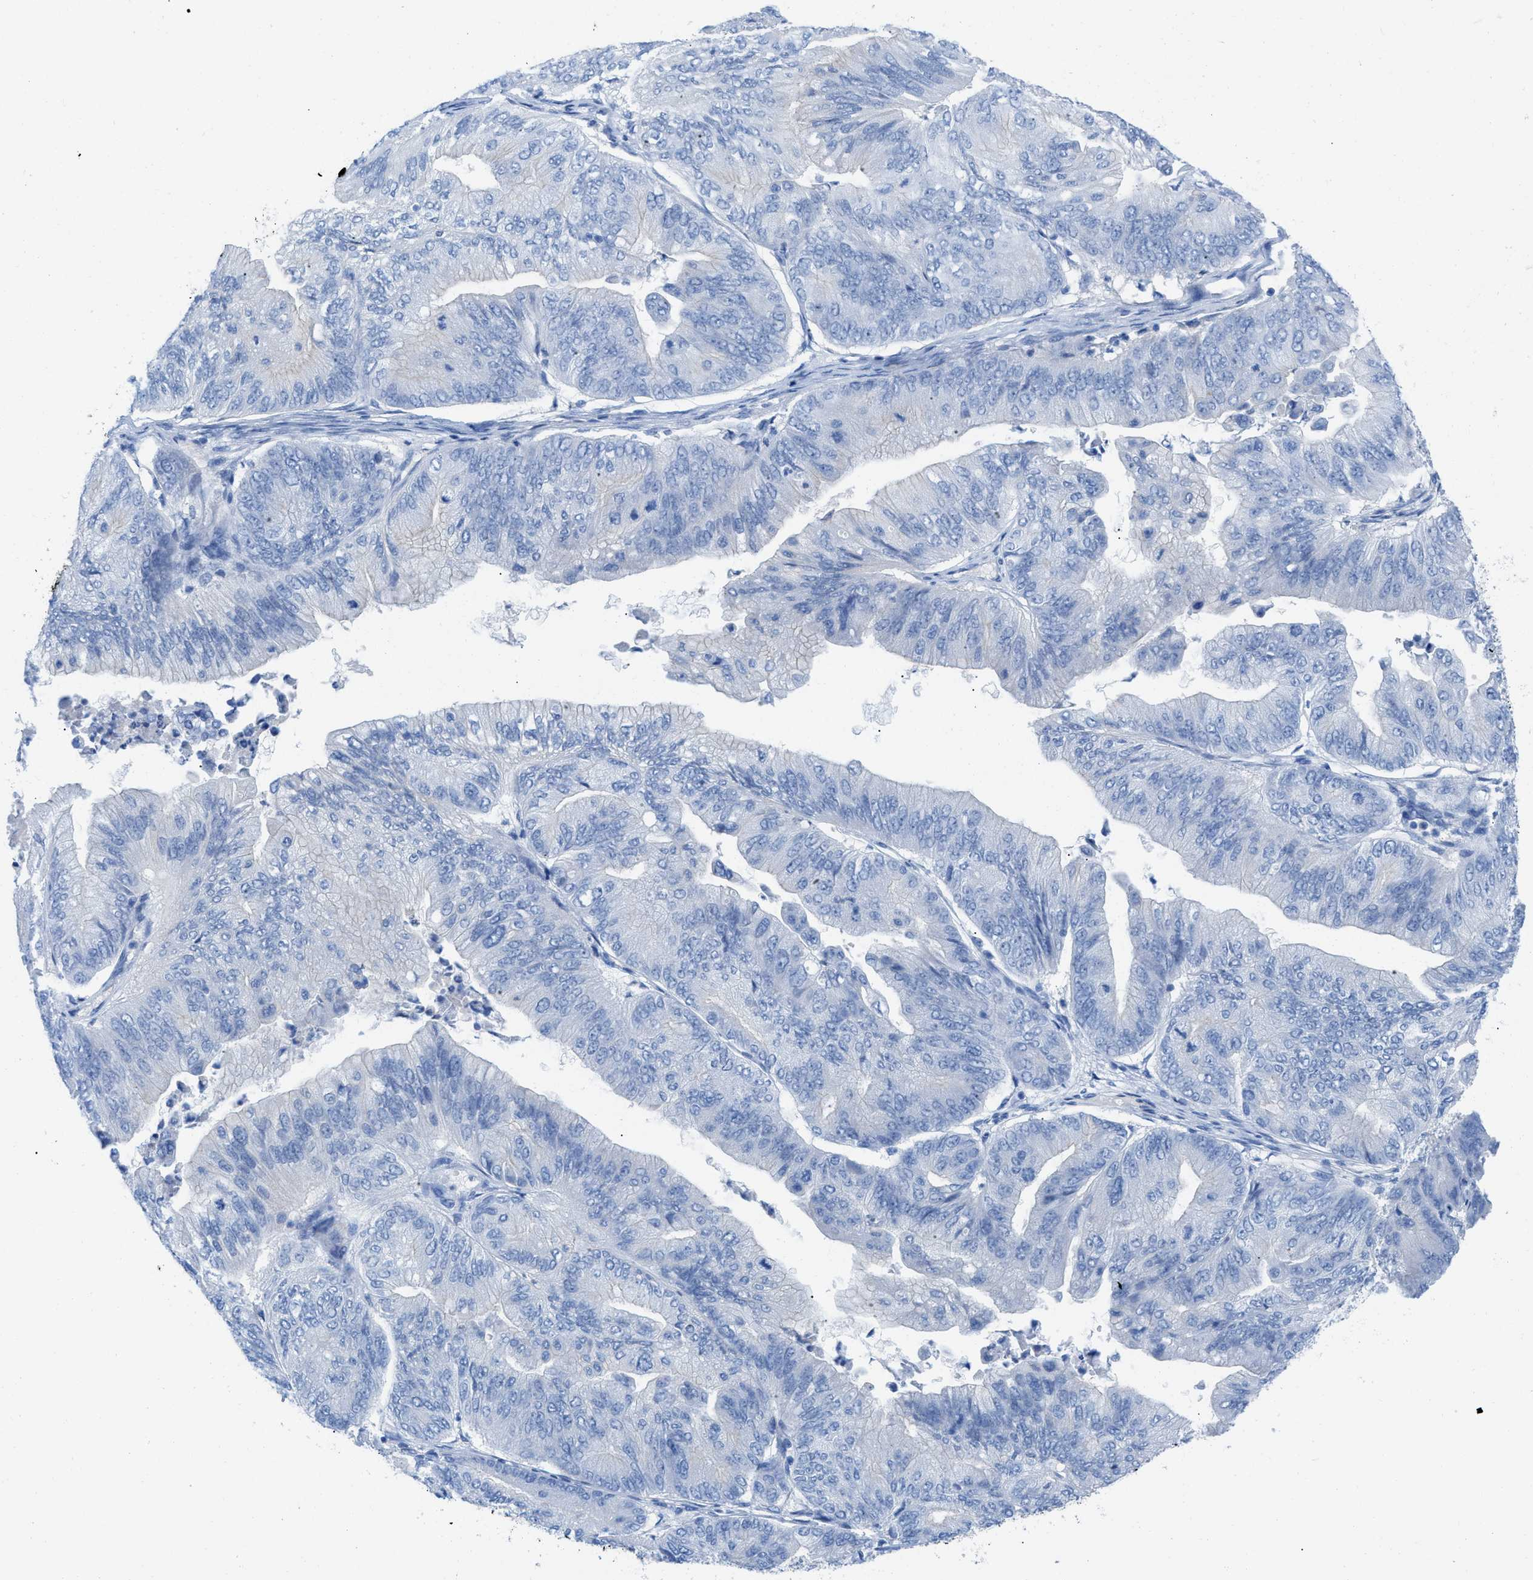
{"staining": {"intensity": "negative", "quantity": "none", "location": "none"}, "tissue": "ovarian cancer", "cell_type": "Tumor cells", "image_type": "cancer", "snomed": [{"axis": "morphology", "description": "Cystadenocarcinoma, mucinous, NOS"}, {"axis": "topography", "description": "Ovary"}], "caption": "High magnification brightfield microscopy of ovarian mucinous cystadenocarcinoma stained with DAB (3,3'-diaminobenzidine) (brown) and counterstained with hematoxylin (blue): tumor cells show no significant positivity.", "gene": "TCL1A", "patient": {"sex": "female", "age": 61}}